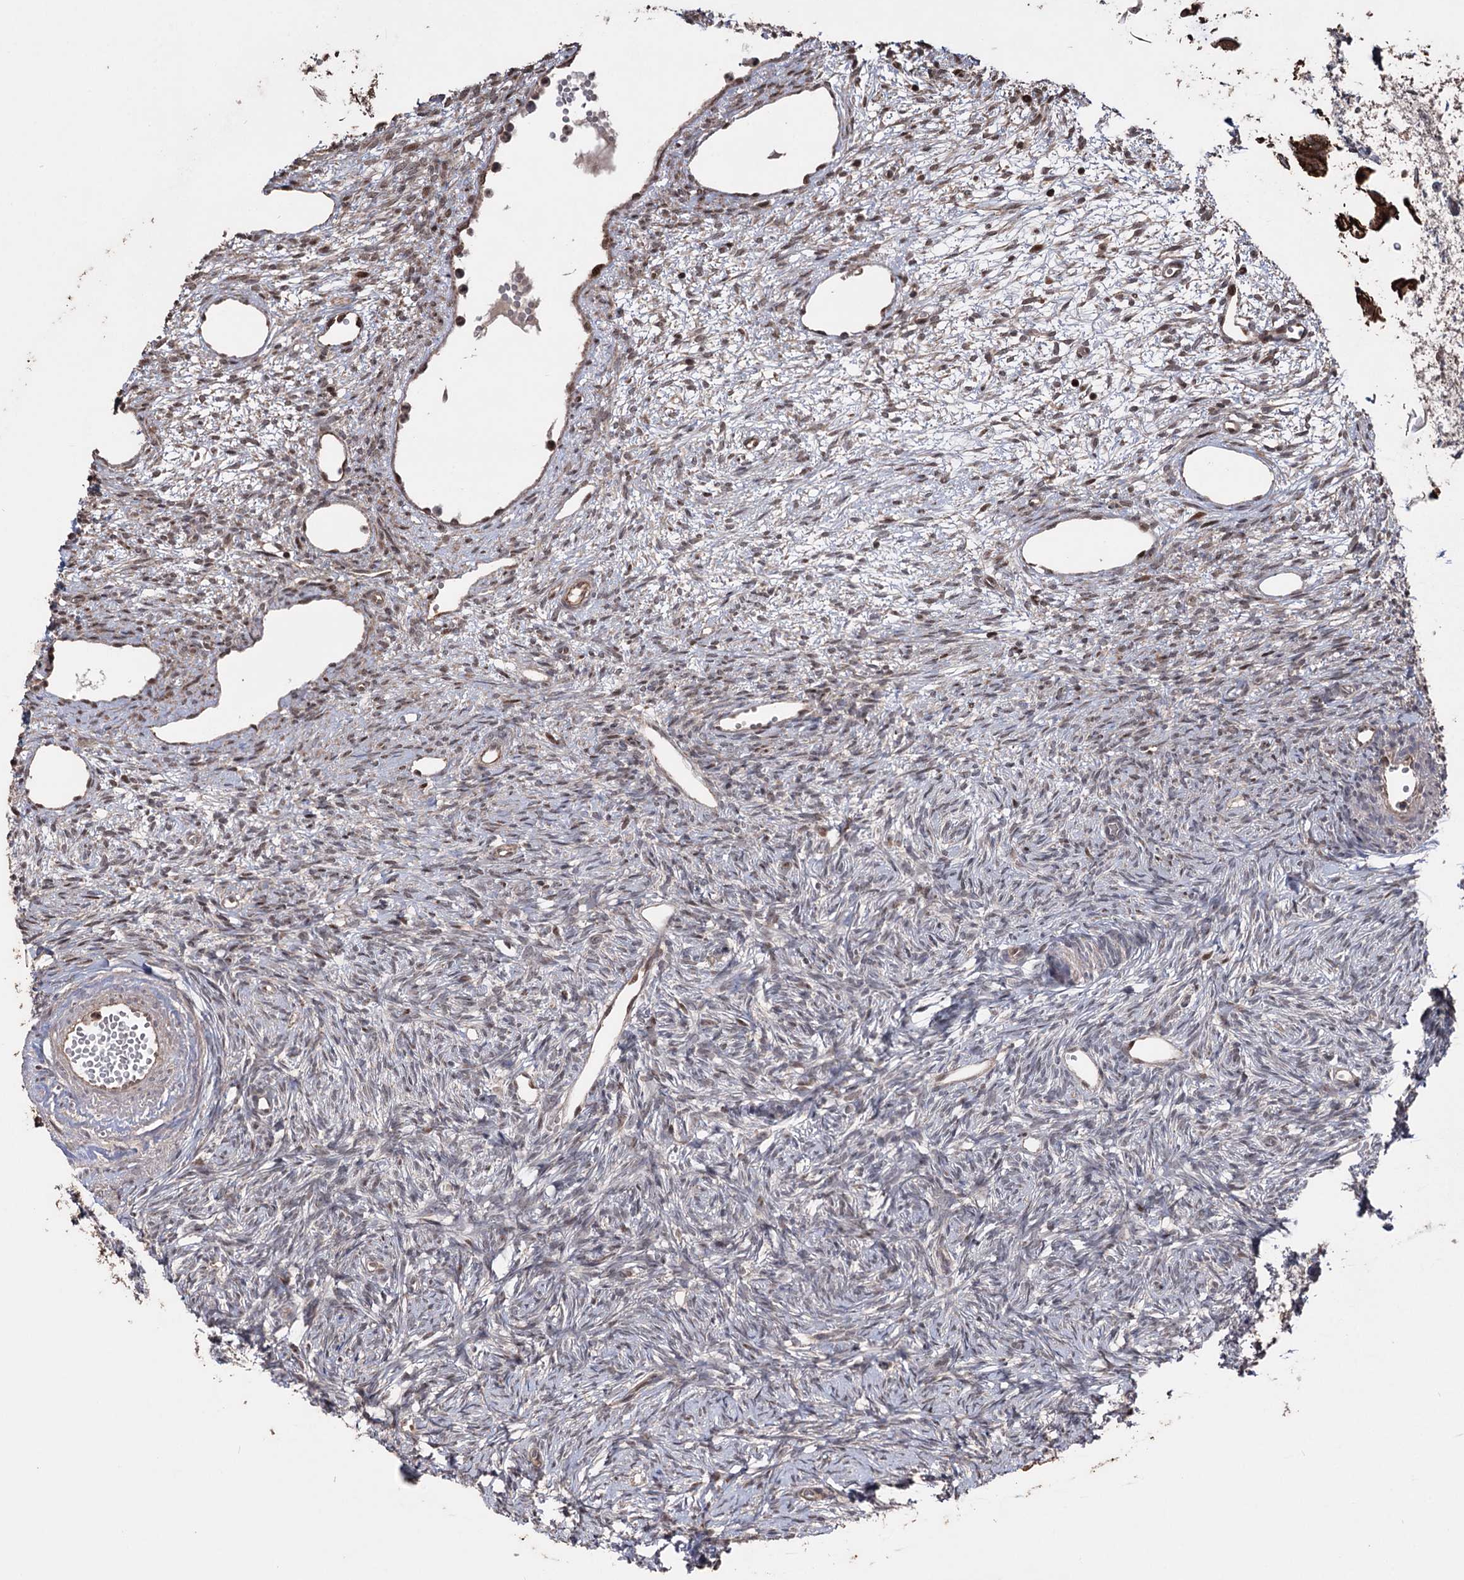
{"staining": {"intensity": "negative", "quantity": "none", "location": "none"}, "tissue": "ovary", "cell_type": "Ovarian stroma cells", "image_type": "normal", "snomed": [{"axis": "morphology", "description": "Normal tissue, NOS"}, {"axis": "topography", "description": "Ovary"}], "caption": "High power microscopy photomicrograph of an immunohistochemistry (IHC) photomicrograph of benign ovary, revealing no significant expression in ovarian stroma cells.", "gene": "CPNE8", "patient": {"sex": "female", "age": 51}}